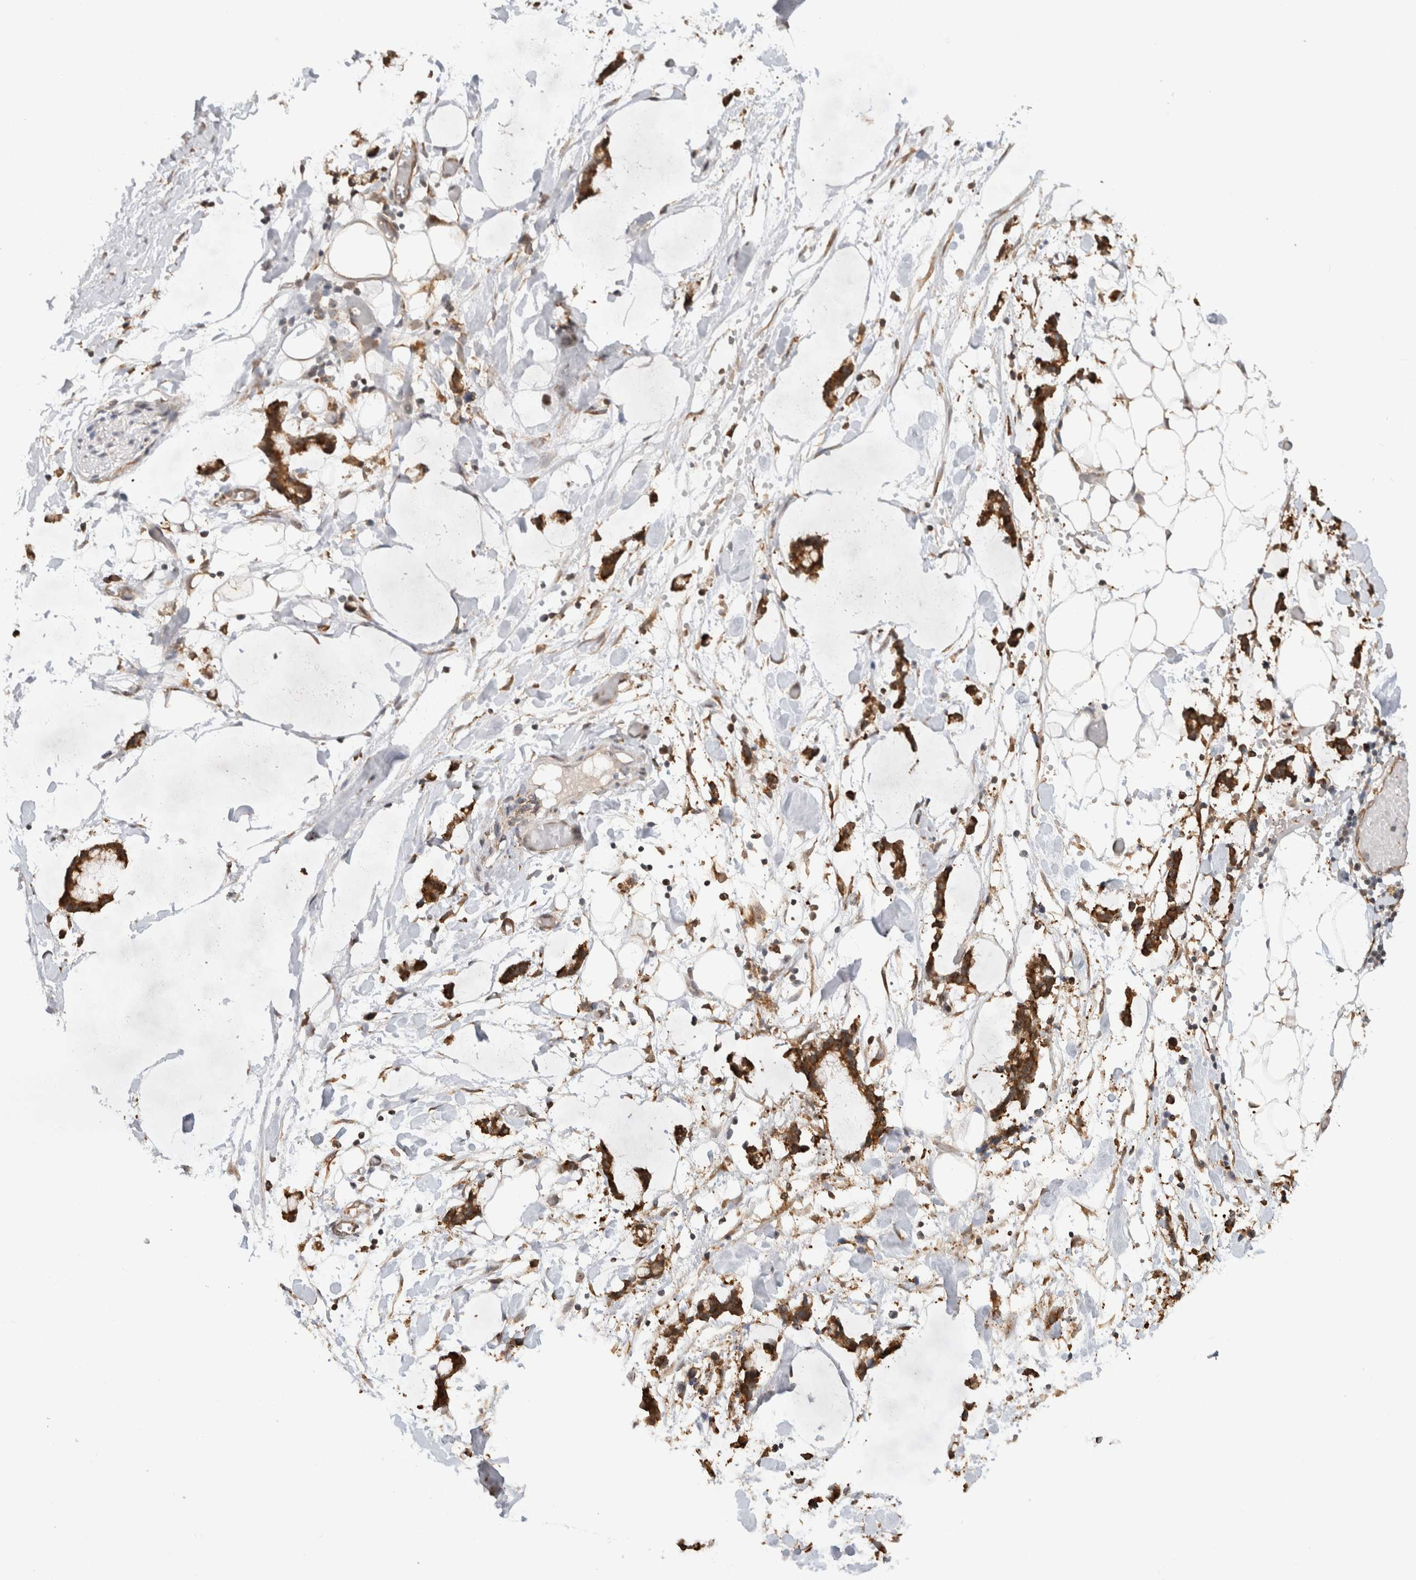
{"staining": {"intensity": "strong", "quantity": ">75%", "location": "cytoplasmic/membranous"}, "tissue": "adipose tissue", "cell_type": "Adipocytes", "image_type": "normal", "snomed": [{"axis": "morphology", "description": "Normal tissue, NOS"}, {"axis": "morphology", "description": "Adenocarcinoma, NOS"}, {"axis": "topography", "description": "Smooth muscle"}, {"axis": "topography", "description": "Colon"}], "caption": "Protein expression analysis of benign adipose tissue reveals strong cytoplasmic/membranous expression in approximately >75% of adipocytes. The staining was performed using DAB (3,3'-diaminobenzidine), with brown indicating positive protein expression. Nuclei are stained blue with hematoxylin.", "gene": "MS4A7", "patient": {"sex": "male", "age": 14}}